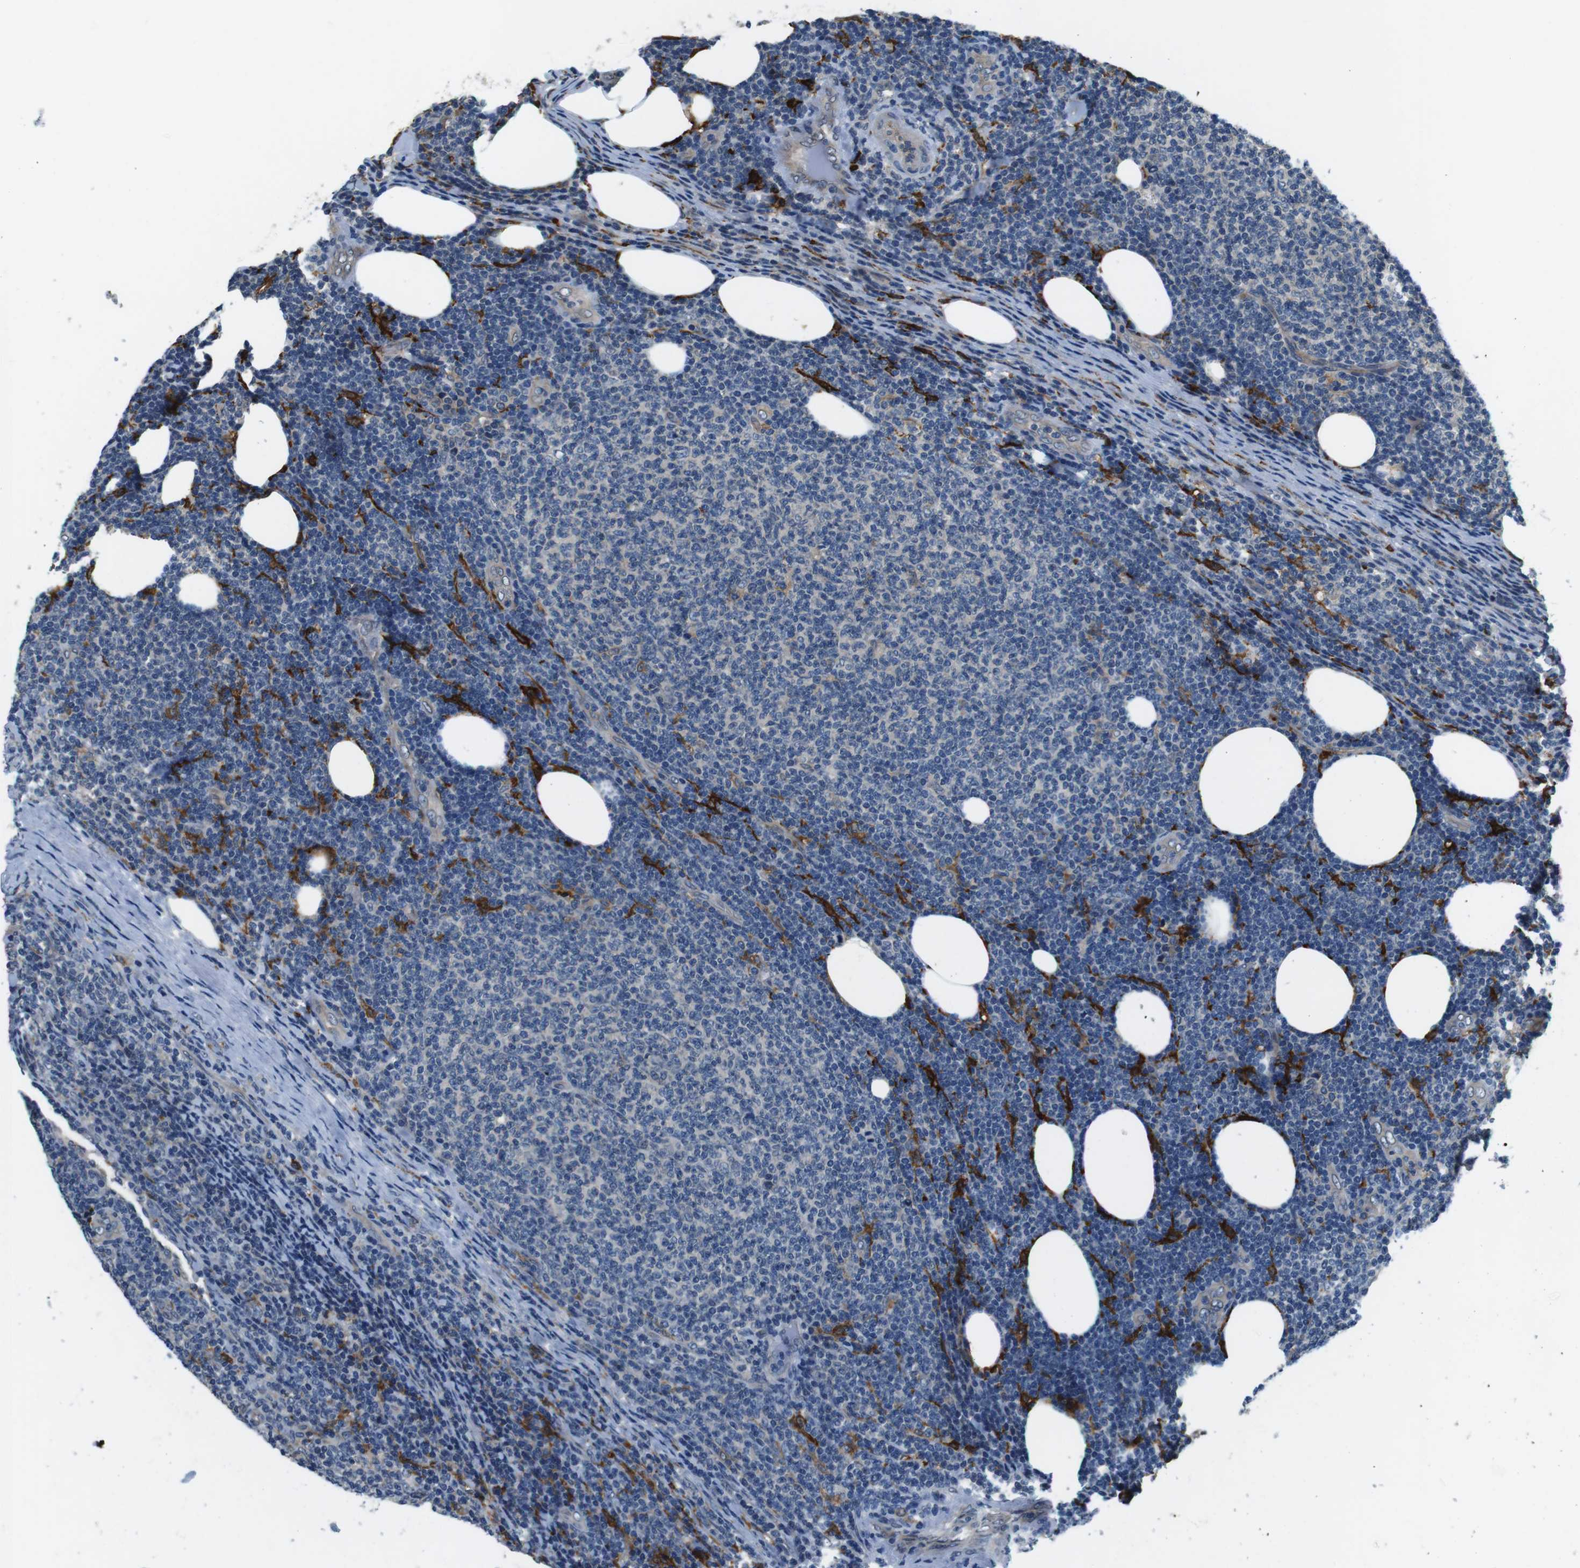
{"staining": {"intensity": "negative", "quantity": "none", "location": "none"}, "tissue": "lymphoma", "cell_type": "Tumor cells", "image_type": "cancer", "snomed": [{"axis": "morphology", "description": "Malignant lymphoma, non-Hodgkin's type, Low grade"}, {"axis": "topography", "description": "Lymph node"}], "caption": "Tumor cells are negative for protein expression in human lymphoma.", "gene": "CD163L1", "patient": {"sex": "male", "age": 66}}